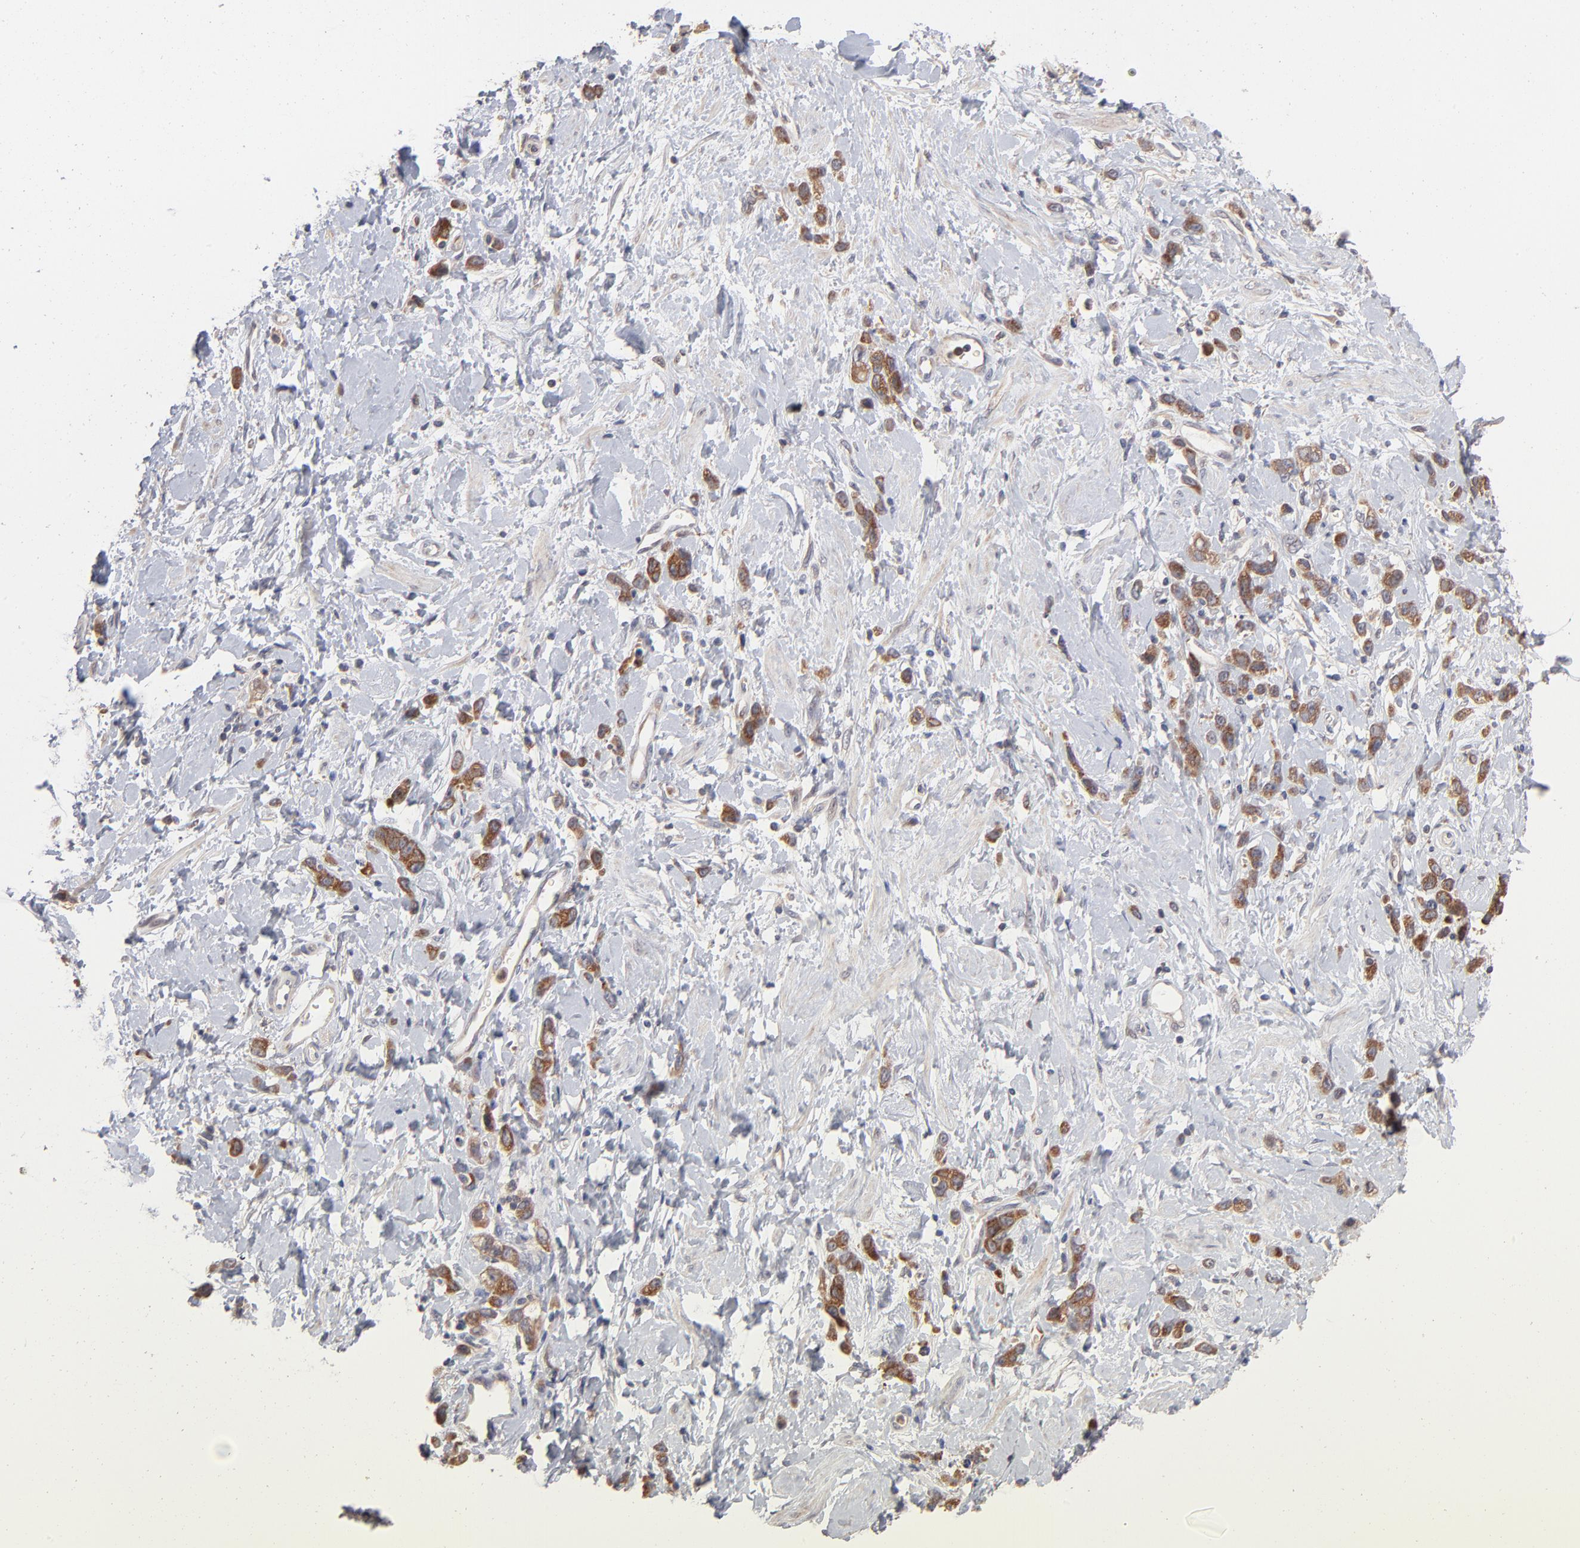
{"staining": {"intensity": "moderate", "quantity": ">75%", "location": "cytoplasmic/membranous"}, "tissue": "stomach cancer", "cell_type": "Tumor cells", "image_type": "cancer", "snomed": [{"axis": "morphology", "description": "Normal tissue, NOS"}, {"axis": "morphology", "description": "Adenocarcinoma, NOS"}, {"axis": "topography", "description": "Stomach"}], "caption": "The photomicrograph displays a brown stain indicating the presence of a protein in the cytoplasmic/membranous of tumor cells in adenocarcinoma (stomach). (Brightfield microscopy of DAB IHC at high magnification).", "gene": "IVNS1ABP", "patient": {"sex": "male", "age": 82}}